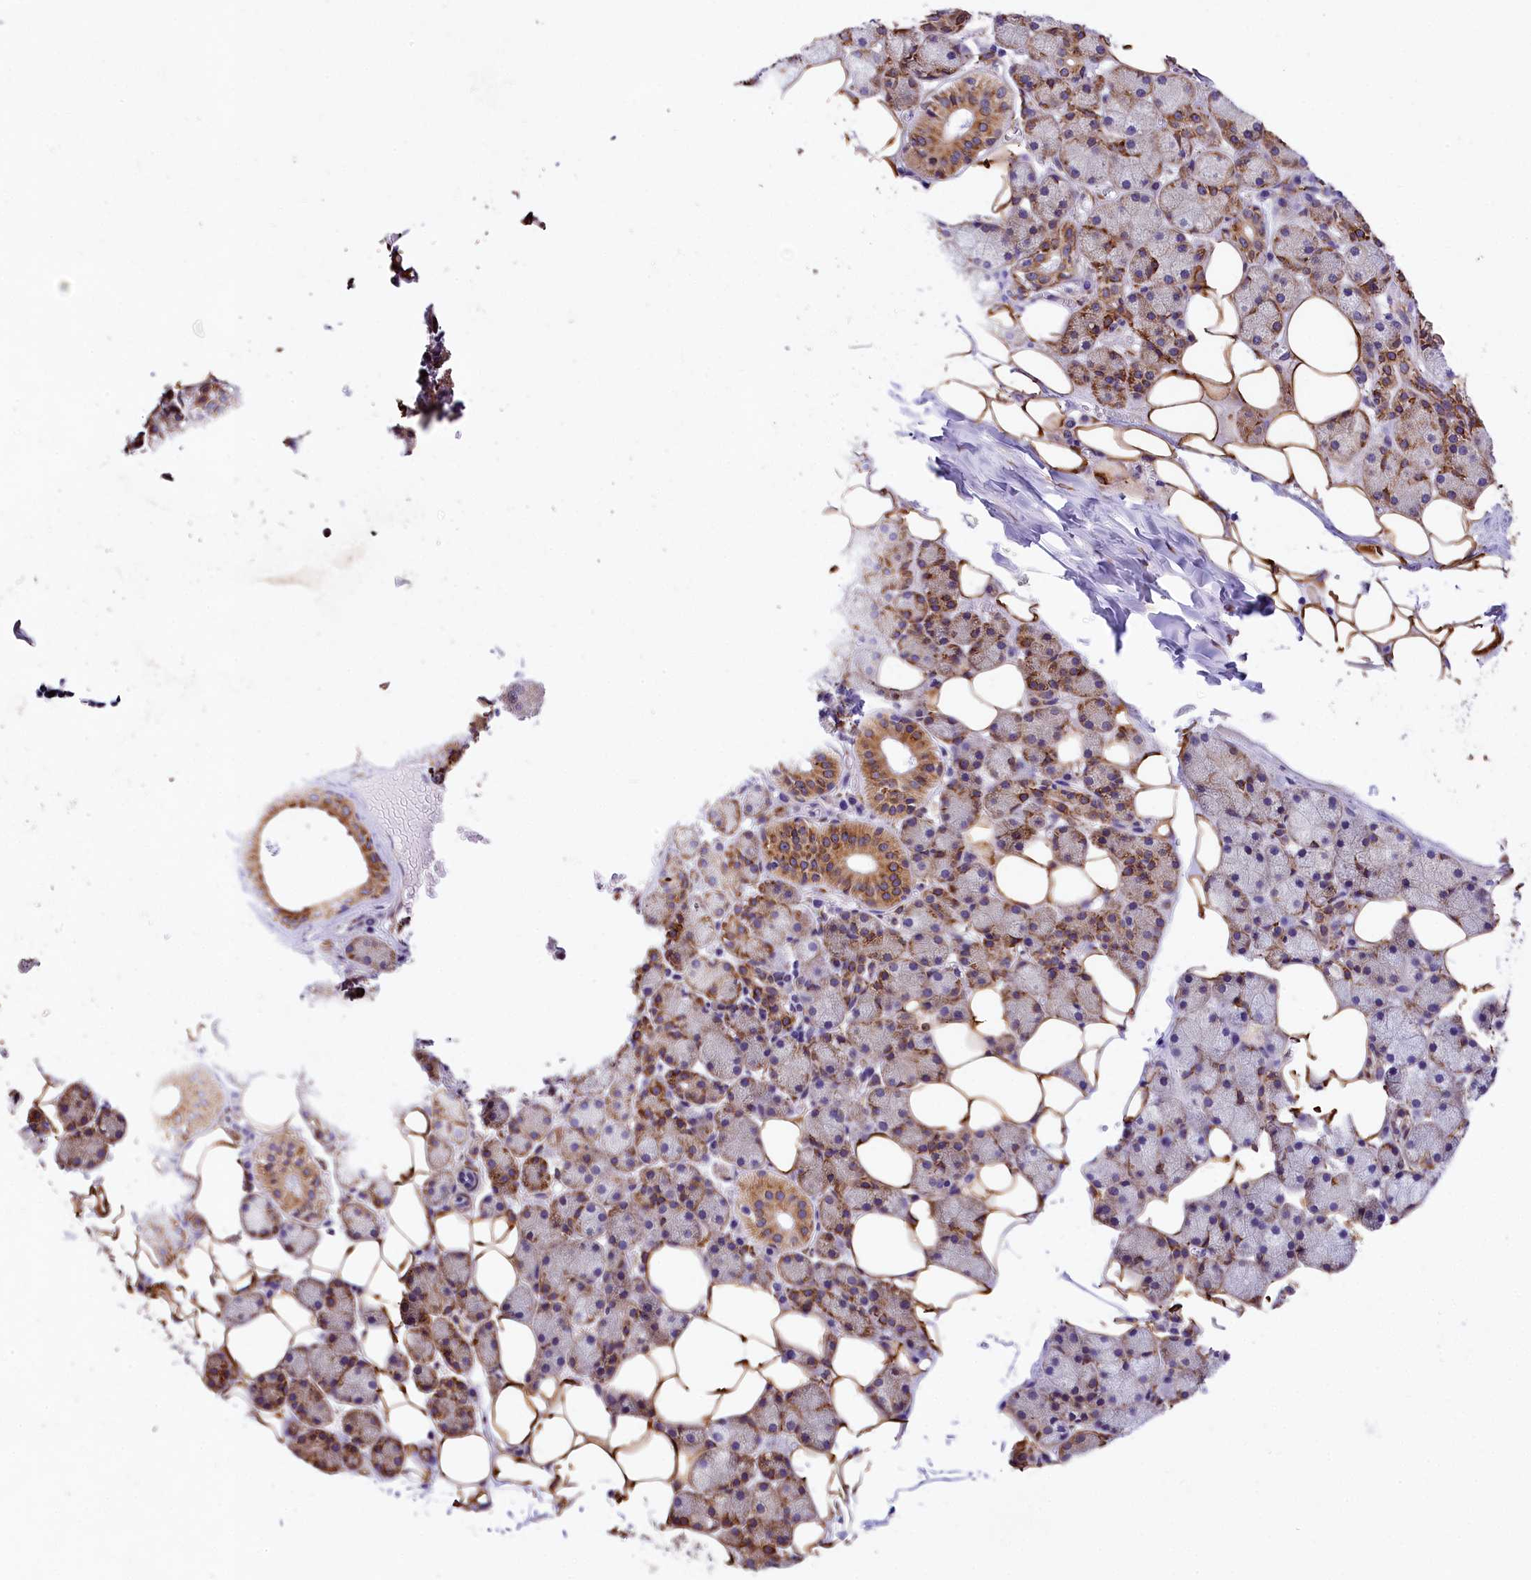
{"staining": {"intensity": "moderate", "quantity": "25%-75%", "location": "cytoplasmic/membranous"}, "tissue": "salivary gland", "cell_type": "Glandular cells", "image_type": "normal", "snomed": [{"axis": "morphology", "description": "Normal tissue, NOS"}, {"axis": "topography", "description": "Salivary gland"}], "caption": "Immunohistochemistry (IHC) of unremarkable human salivary gland displays medium levels of moderate cytoplasmic/membranous expression in about 25%-75% of glandular cells. The protein is shown in brown color, while the nuclei are stained blue.", "gene": "ITGA1", "patient": {"sex": "female", "age": 33}}